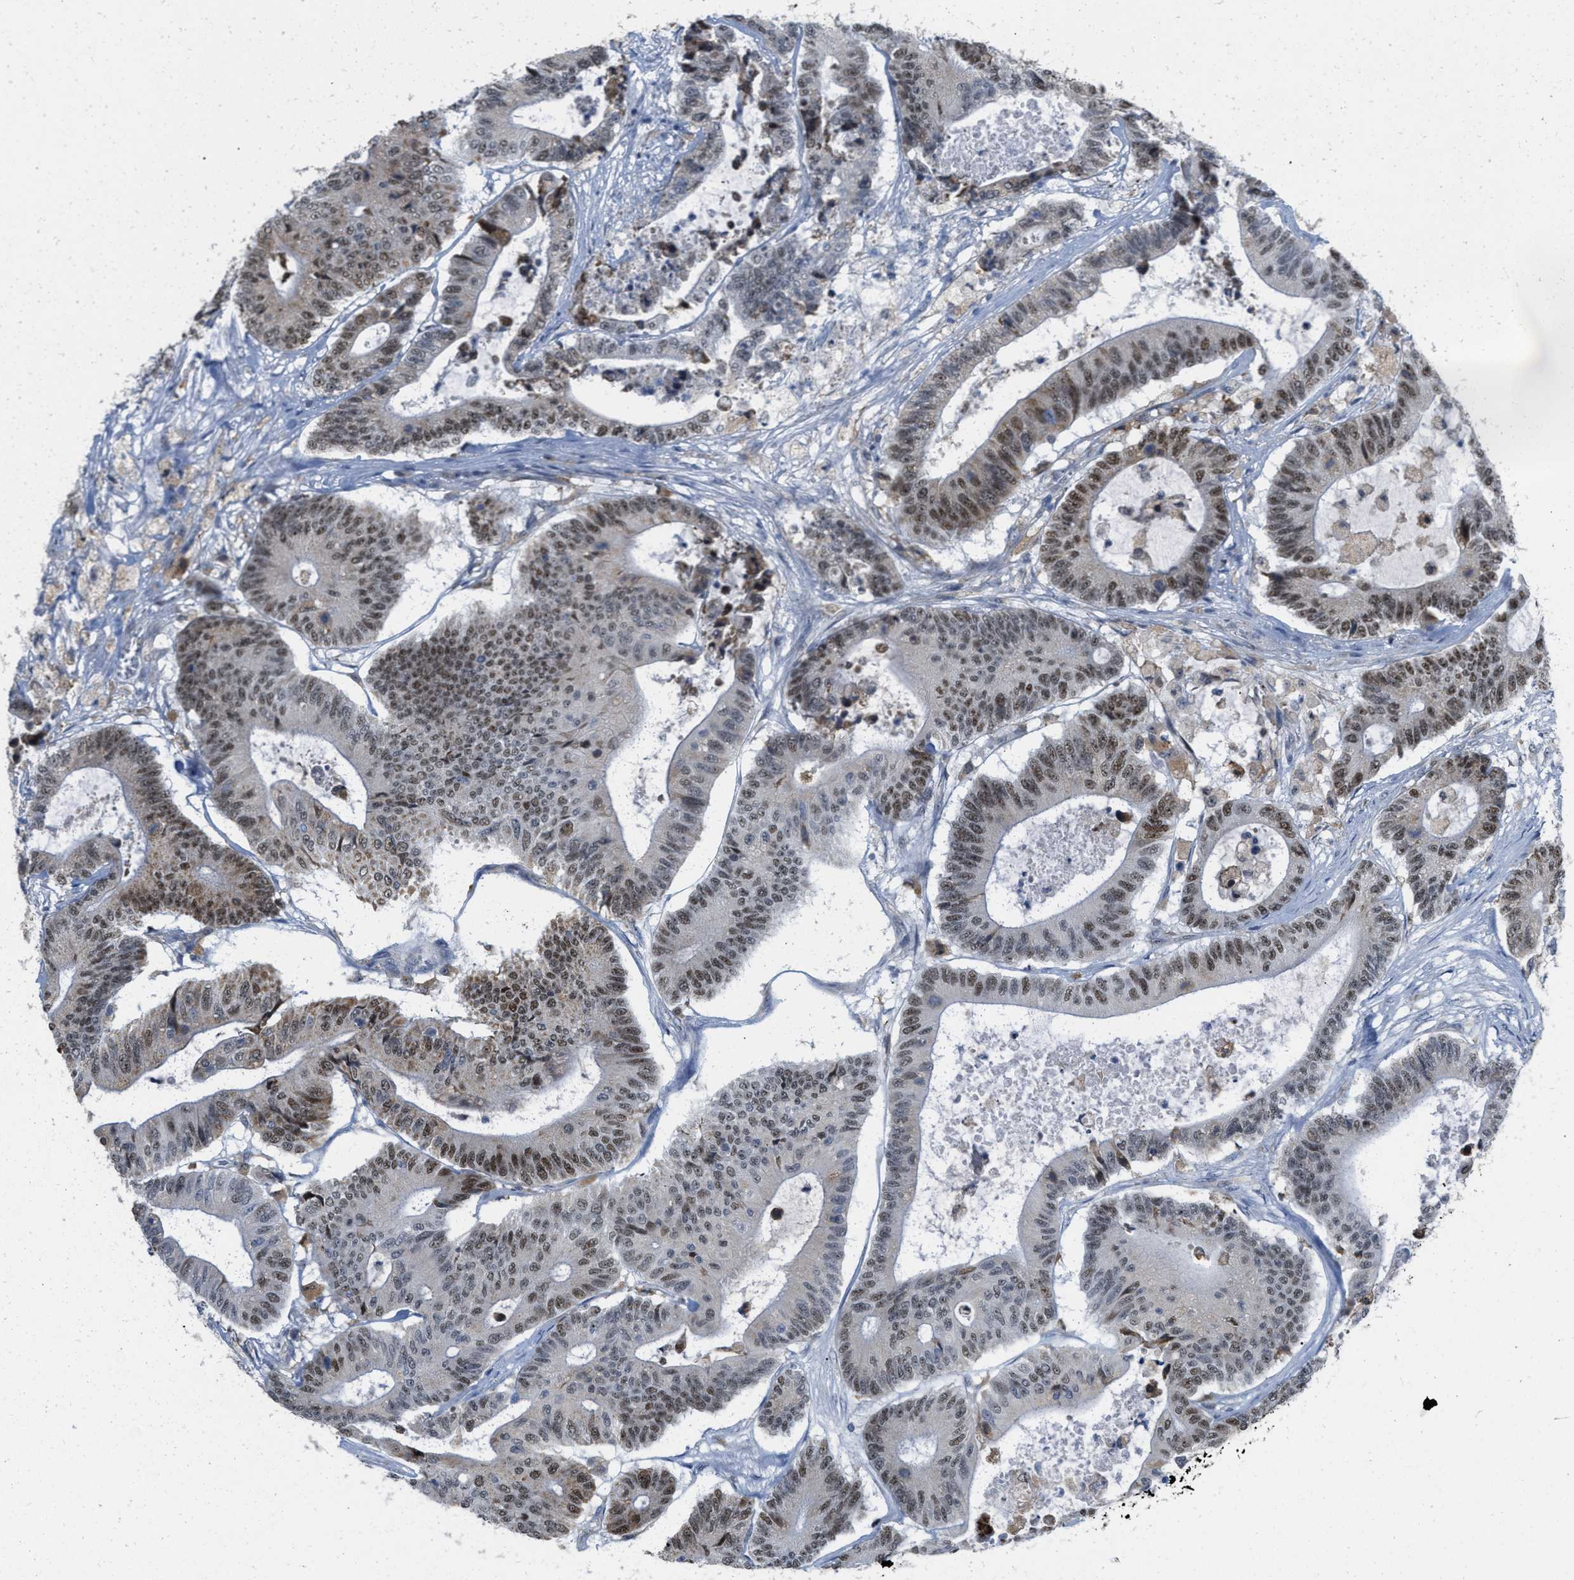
{"staining": {"intensity": "moderate", "quantity": ">75%", "location": "nuclear"}, "tissue": "colorectal cancer", "cell_type": "Tumor cells", "image_type": "cancer", "snomed": [{"axis": "morphology", "description": "Adenocarcinoma, NOS"}, {"axis": "topography", "description": "Colon"}], "caption": "IHC histopathology image of neoplastic tissue: human colorectal cancer (adenocarcinoma) stained using immunohistochemistry (IHC) displays medium levels of moderate protein expression localized specifically in the nuclear of tumor cells, appearing as a nuclear brown color.", "gene": "ELAC2", "patient": {"sex": "female", "age": 84}}